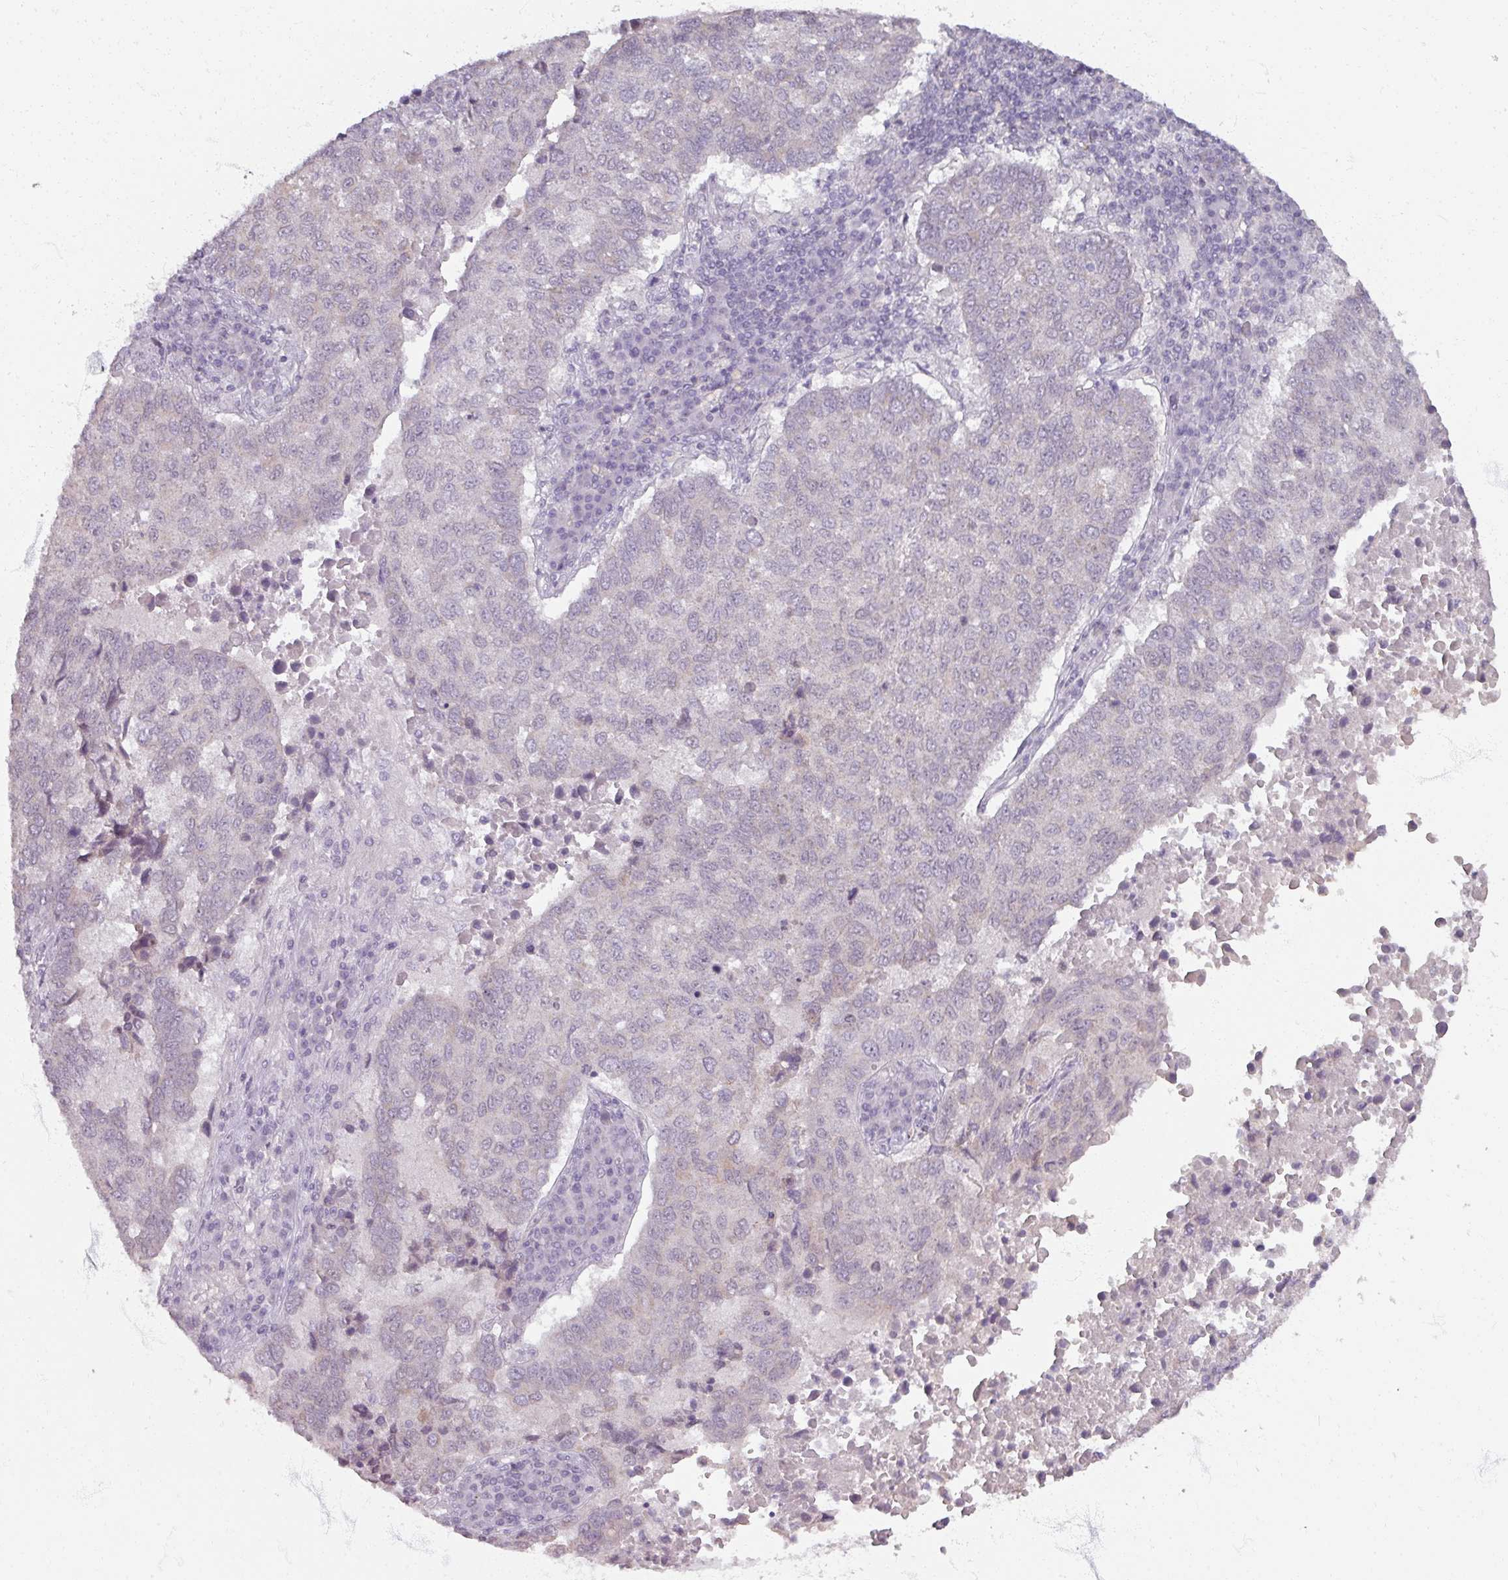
{"staining": {"intensity": "negative", "quantity": "none", "location": "none"}, "tissue": "lung cancer", "cell_type": "Tumor cells", "image_type": "cancer", "snomed": [{"axis": "morphology", "description": "Squamous cell carcinoma, NOS"}, {"axis": "topography", "description": "Lung"}], "caption": "This is a image of immunohistochemistry staining of lung cancer (squamous cell carcinoma), which shows no expression in tumor cells.", "gene": "SOX11", "patient": {"sex": "male", "age": 73}}